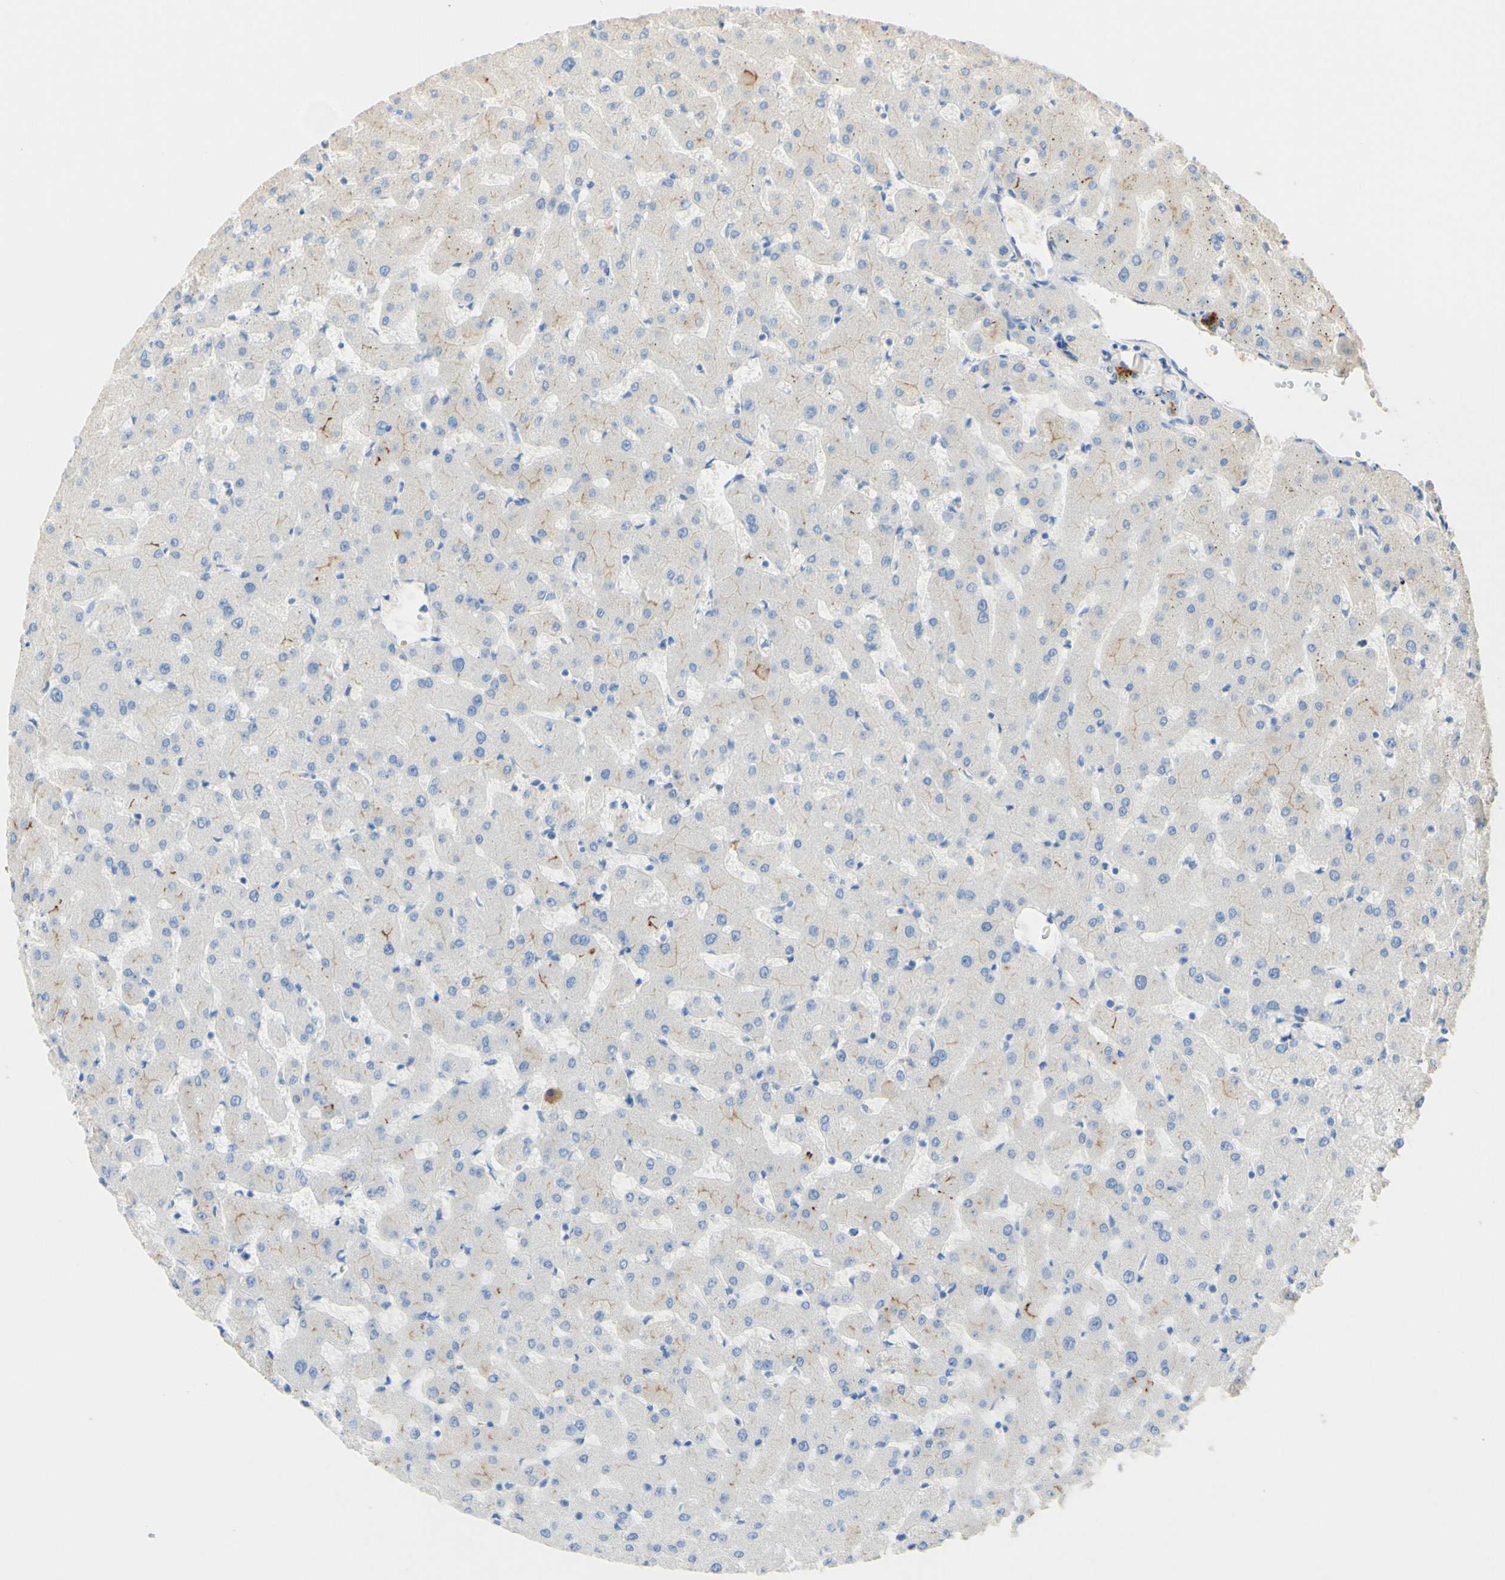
{"staining": {"intensity": "negative", "quantity": "none", "location": "none"}, "tissue": "liver", "cell_type": "Cholangiocytes", "image_type": "normal", "snomed": [{"axis": "morphology", "description": "Normal tissue, NOS"}, {"axis": "topography", "description": "Liver"}], "caption": "Micrograph shows no significant protein staining in cholangiocytes of unremarkable liver. (DAB immunohistochemistry visualized using brightfield microscopy, high magnification).", "gene": "PIGR", "patient": {"sex": "female", "age": 63}}